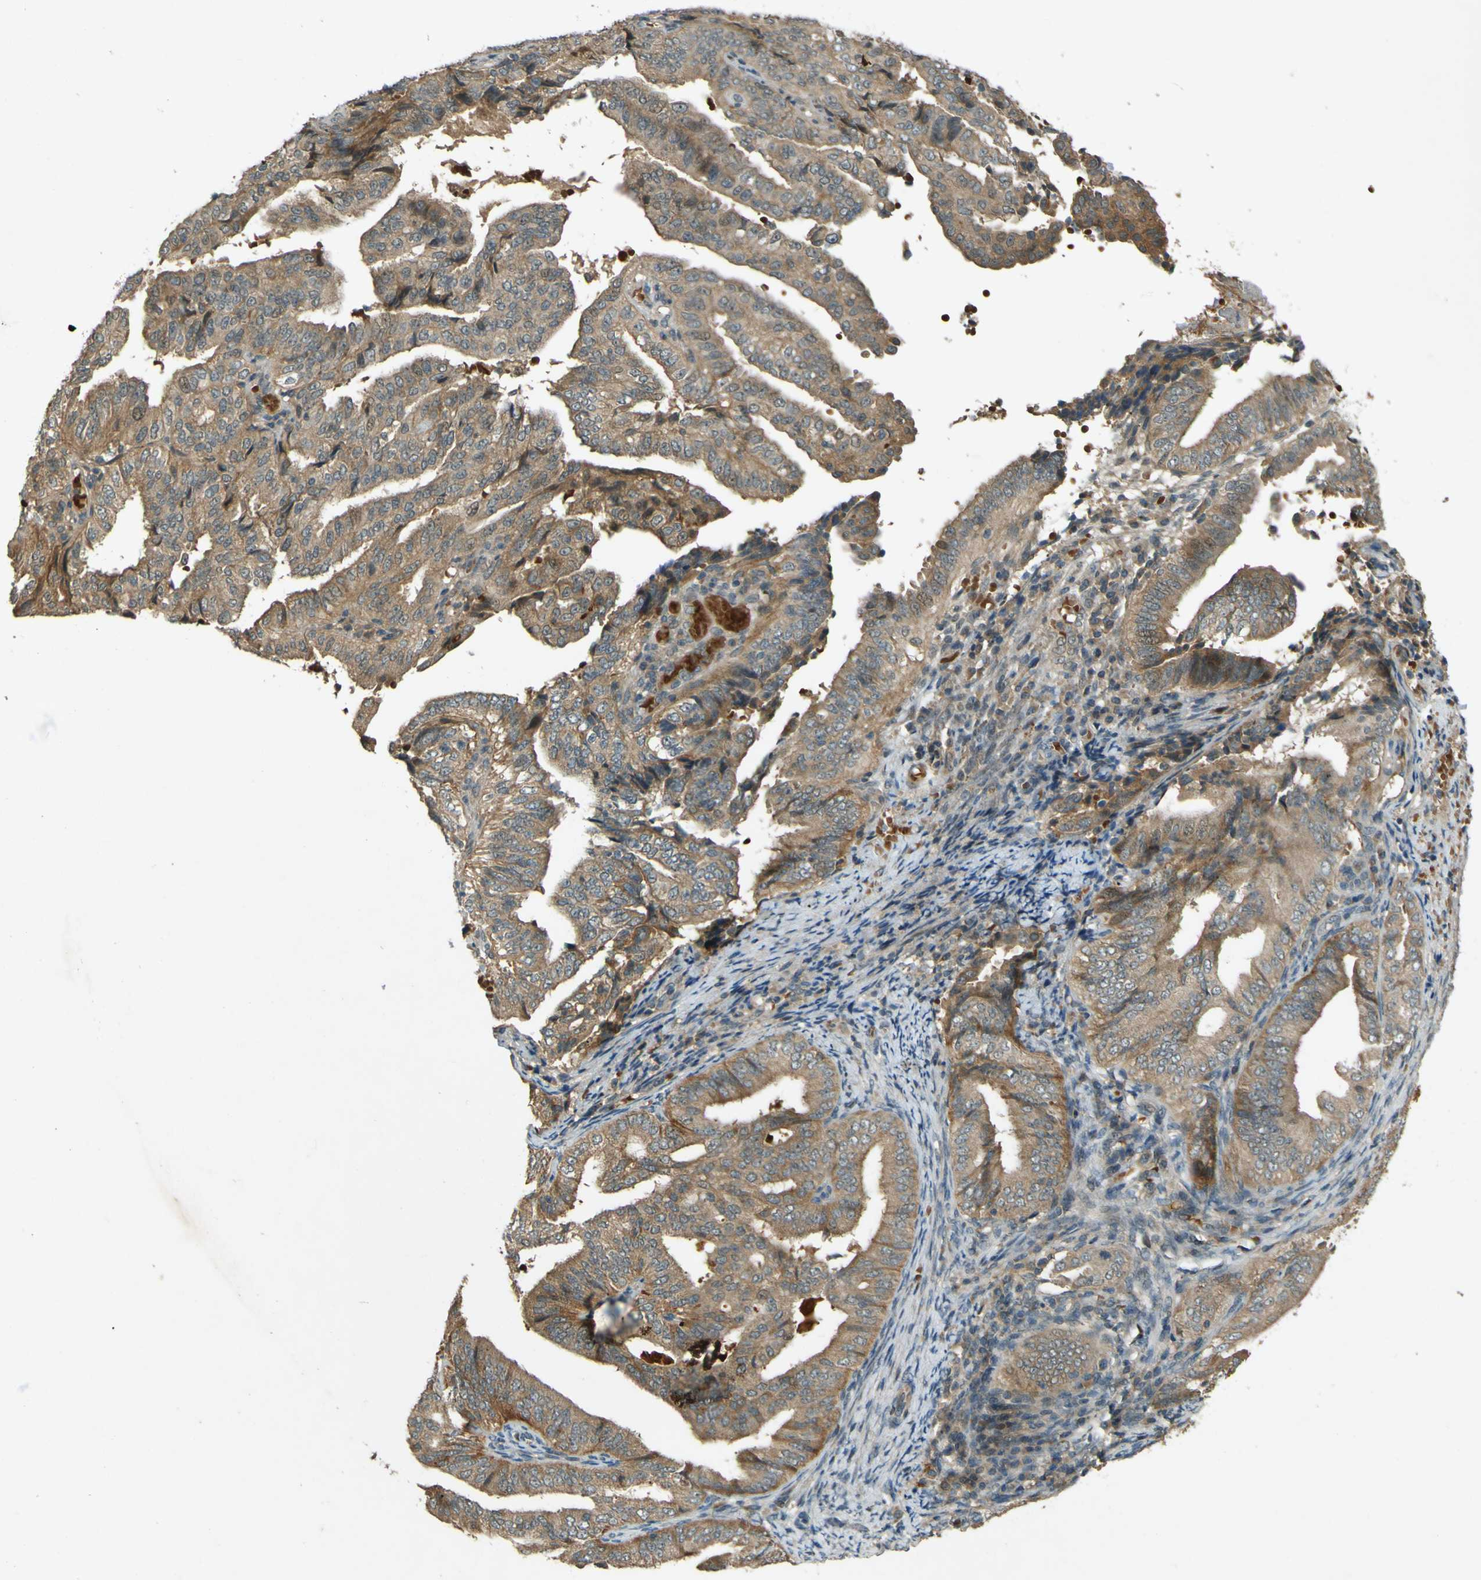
{"staining": {"intensity": "weak", "quantity": ">75%", "location": "cytoplasmic/membranous"}, "tissue": "endometrial cancer", "cell_type": "Tumor cells", "image_type": "cancer", "snomed": [{"axis": "morphology", "description": "Adenocarcinoma, NOS"}, {"axis": "topography", "description": "Endometrium"}], "caption": "Immunohistochemical staining of human endometrial adenocarcinoma displays low levels of weak cytoplasmic/membranous protein staining in approximately >75% of tumor cells.", "gene": "MPDZ", "patient": {"sex": "female", "age": 58}}